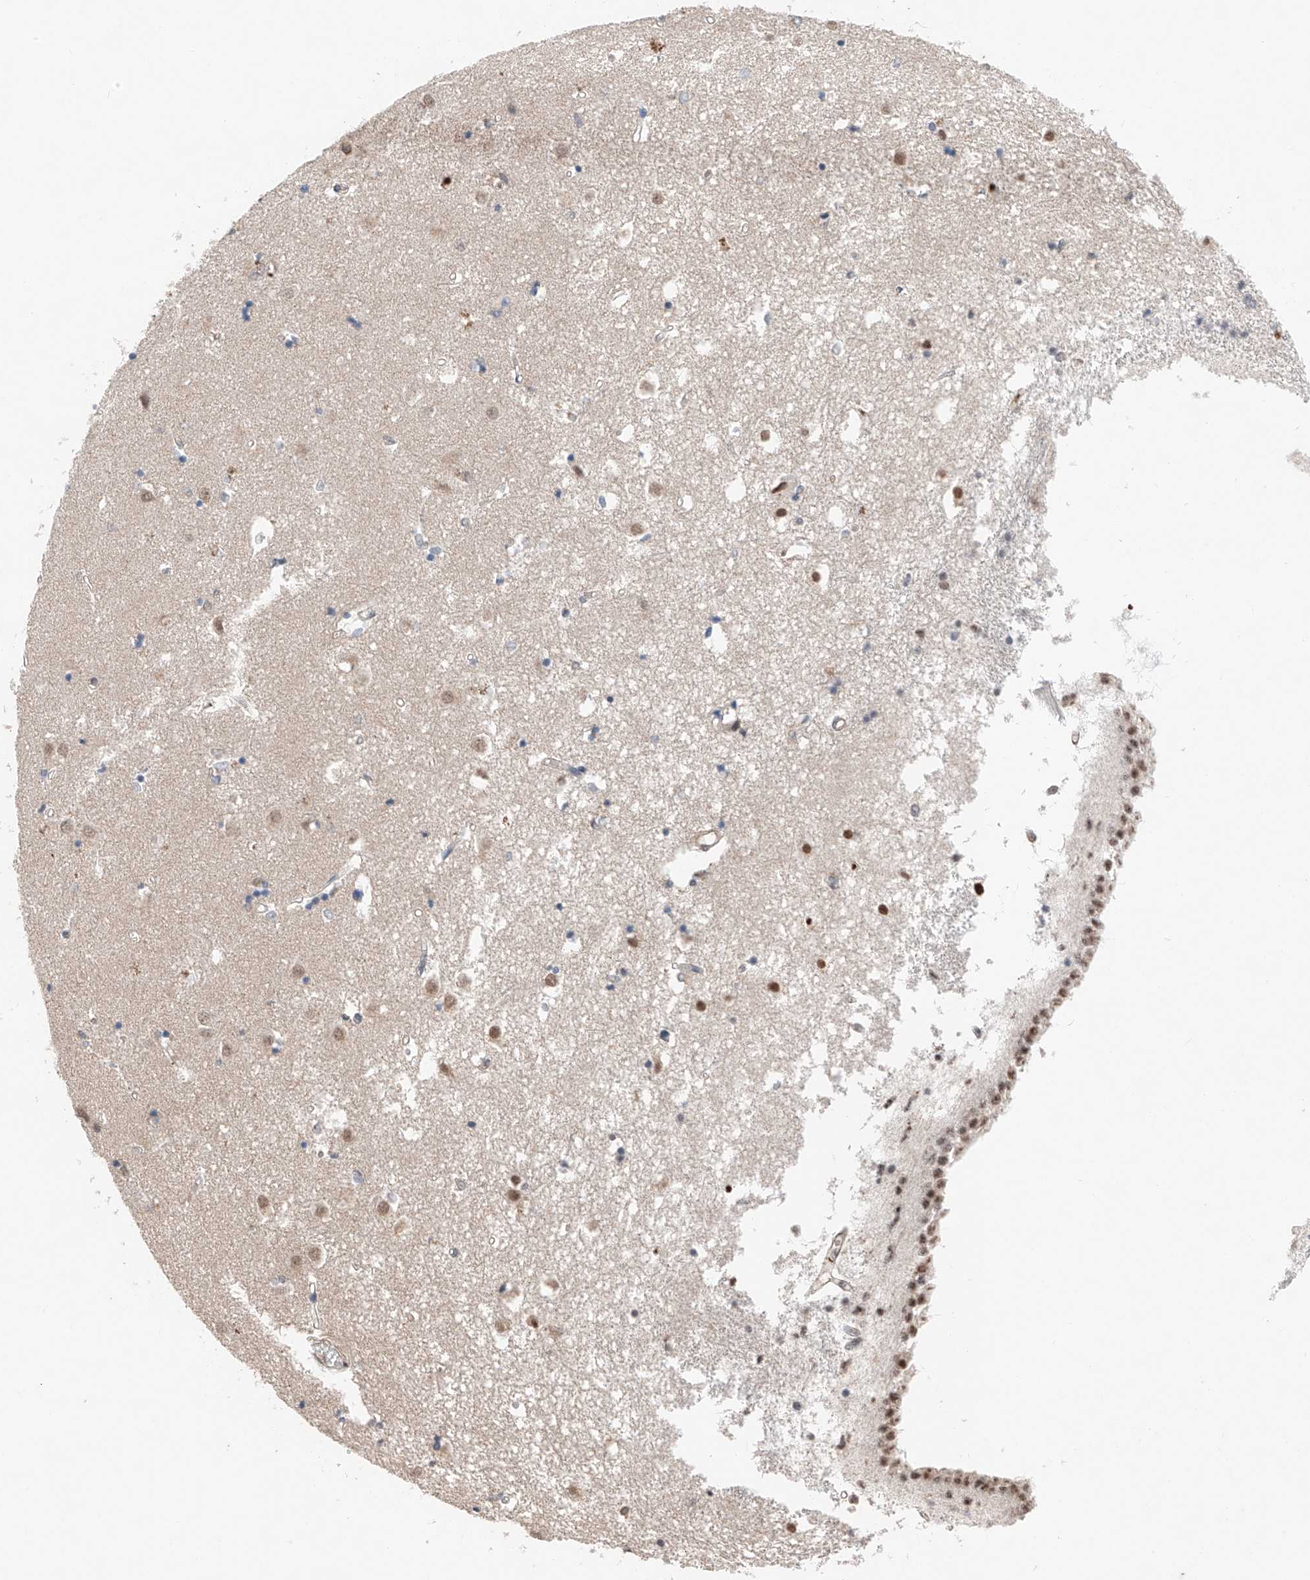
{"staining": {"intensity": "moderate", "quantity": "<25%", "location": "nuclear"}, "tissue": "caudate", "cell_type": "Glial cells", "image_type": "normal", "snomed": [{"axis": "morphology", "description": "Normal tissue, NOS"}, {"axis": "topography", "description": "Lateral ventricle wall"}], "caption": "Human caudate stained with a brown dye shows moderate nuclear positive expression in approximately <25% of glial cells.", "gene": "TBX4", "patient": {"sex": "male", "age": 45}}